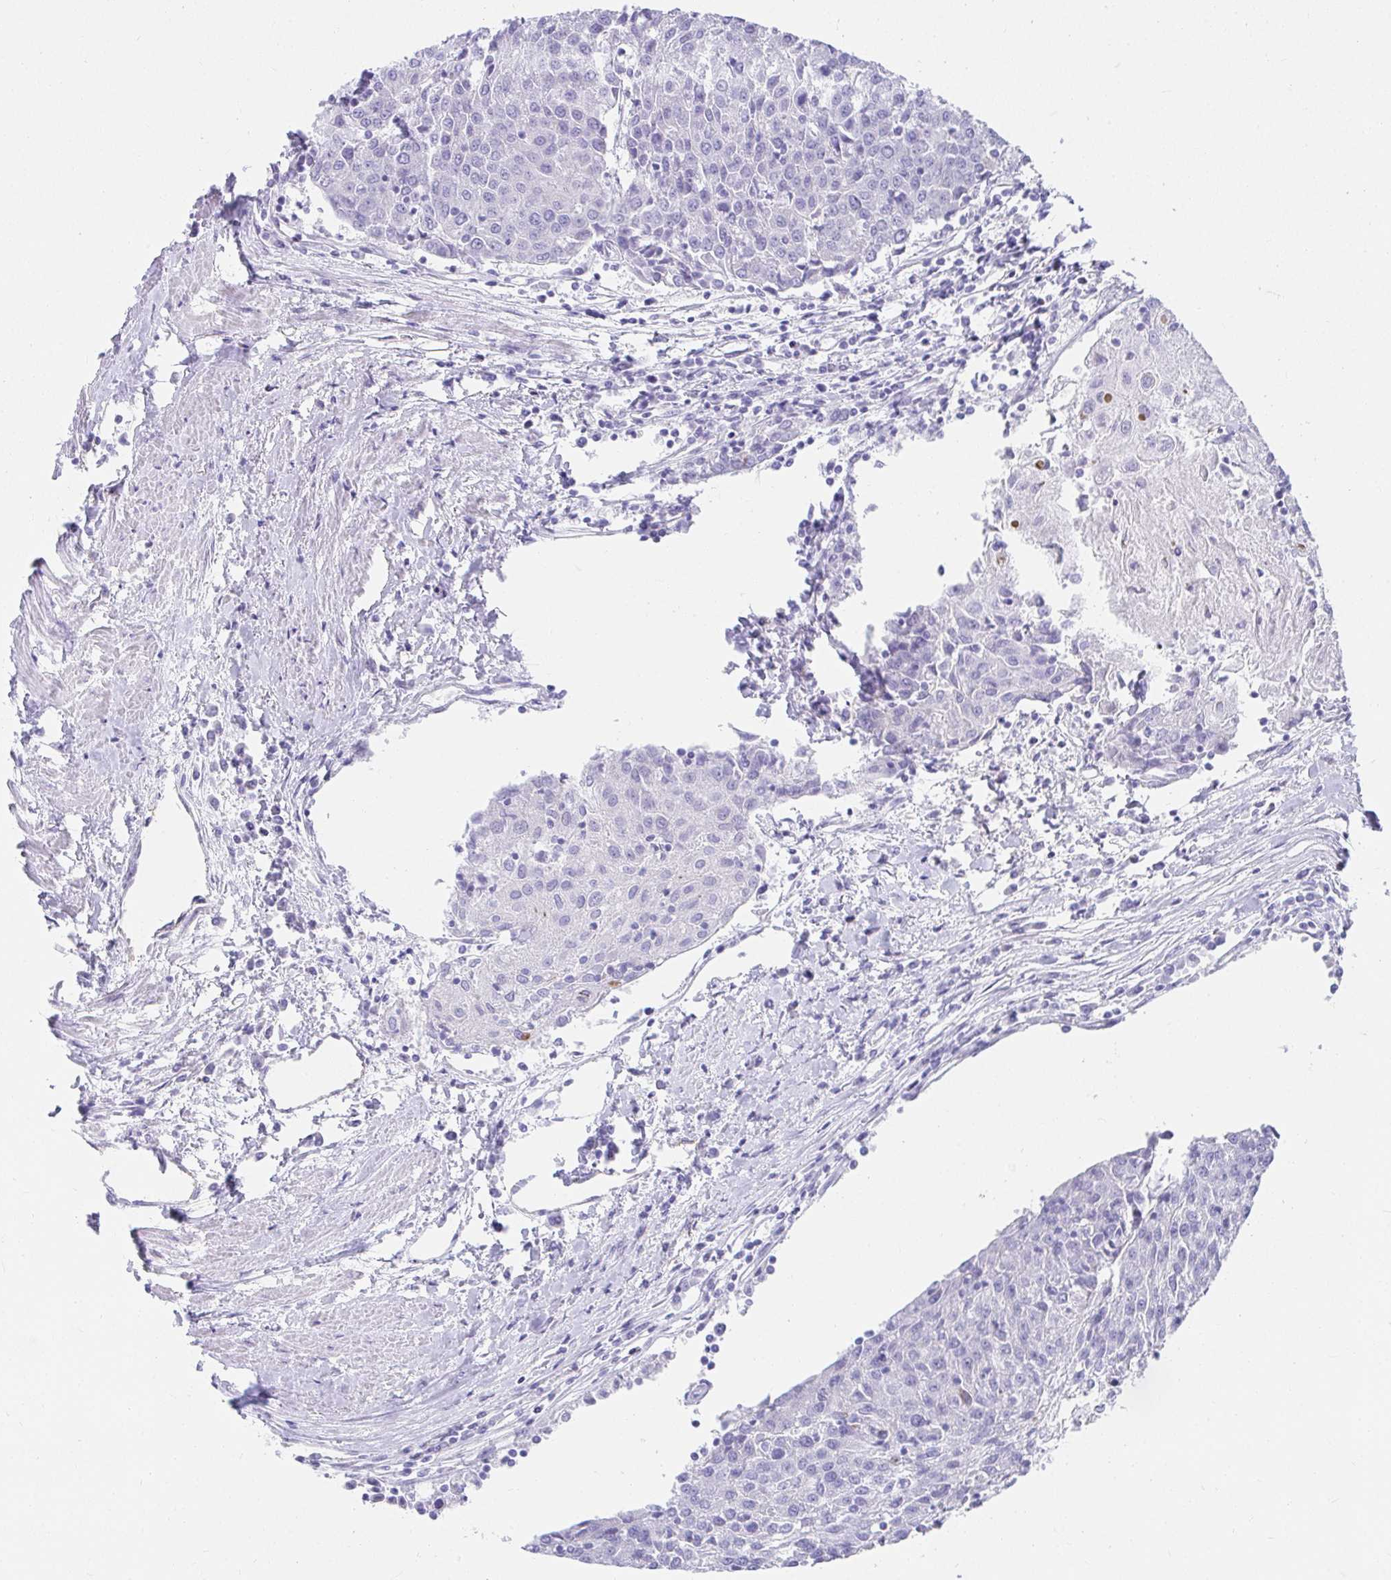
{"staining": {"intensity": "negative", "quantity": "none", "location": "none"}, "tissue": "urothelial cancer", "cell_type": "Tumor cells", "image_type": "cancer", "snomed": [{"axis": "morphology", "description": "Urothelial carcinoma, High grade"}, {"axis": "topography", "description": "Urinary bladder"}], "caption": "The micrograph reveals no staining of tumor cells in high-grade urothelial carcinoma.", "gene": "VGLL1", "patient": {"sex": "female", "age": 85}}